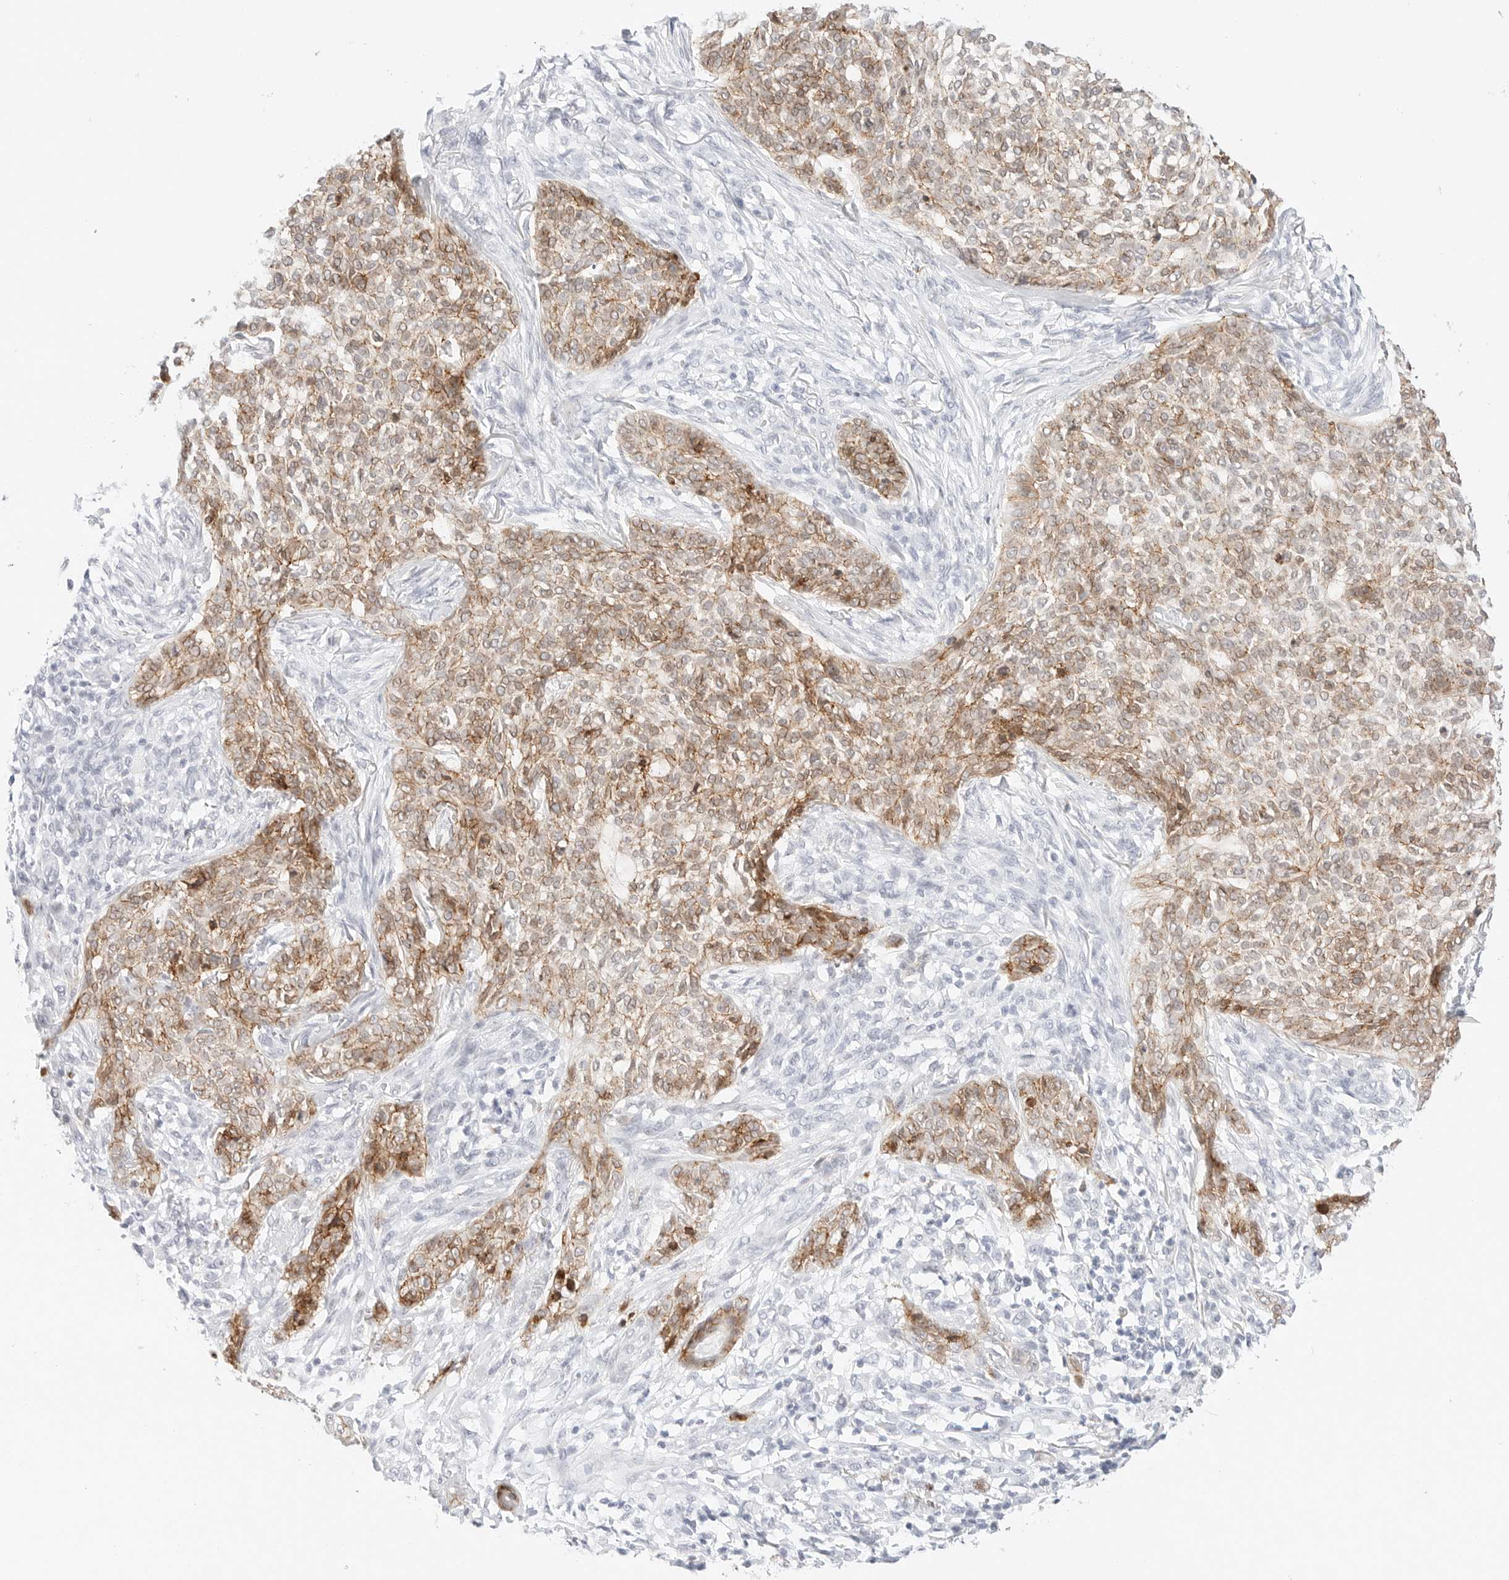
{"staining": {"intensity": "moderate", "quantity": ">75%", "location": "cytoplasmic/membranous"}, "tissue": "skin cancer", "cell_type": "Tumor cells", "image_type": "cancer", "snomed": [{"axis": "morphology", "description": "Basal cell carcinoma"}, {"axis": "topography", "description": "Skin"}], "caption": "Basal cell carcinoma (skin) stained with DAB (3,3'-diaminobenzidine) IHC shows medium levels of moderate cytoplasmic/membranous expression in approximately >75% of tumor cells.", "gene": "CDH1", "patient": {"sex": "female", "age": 64}}